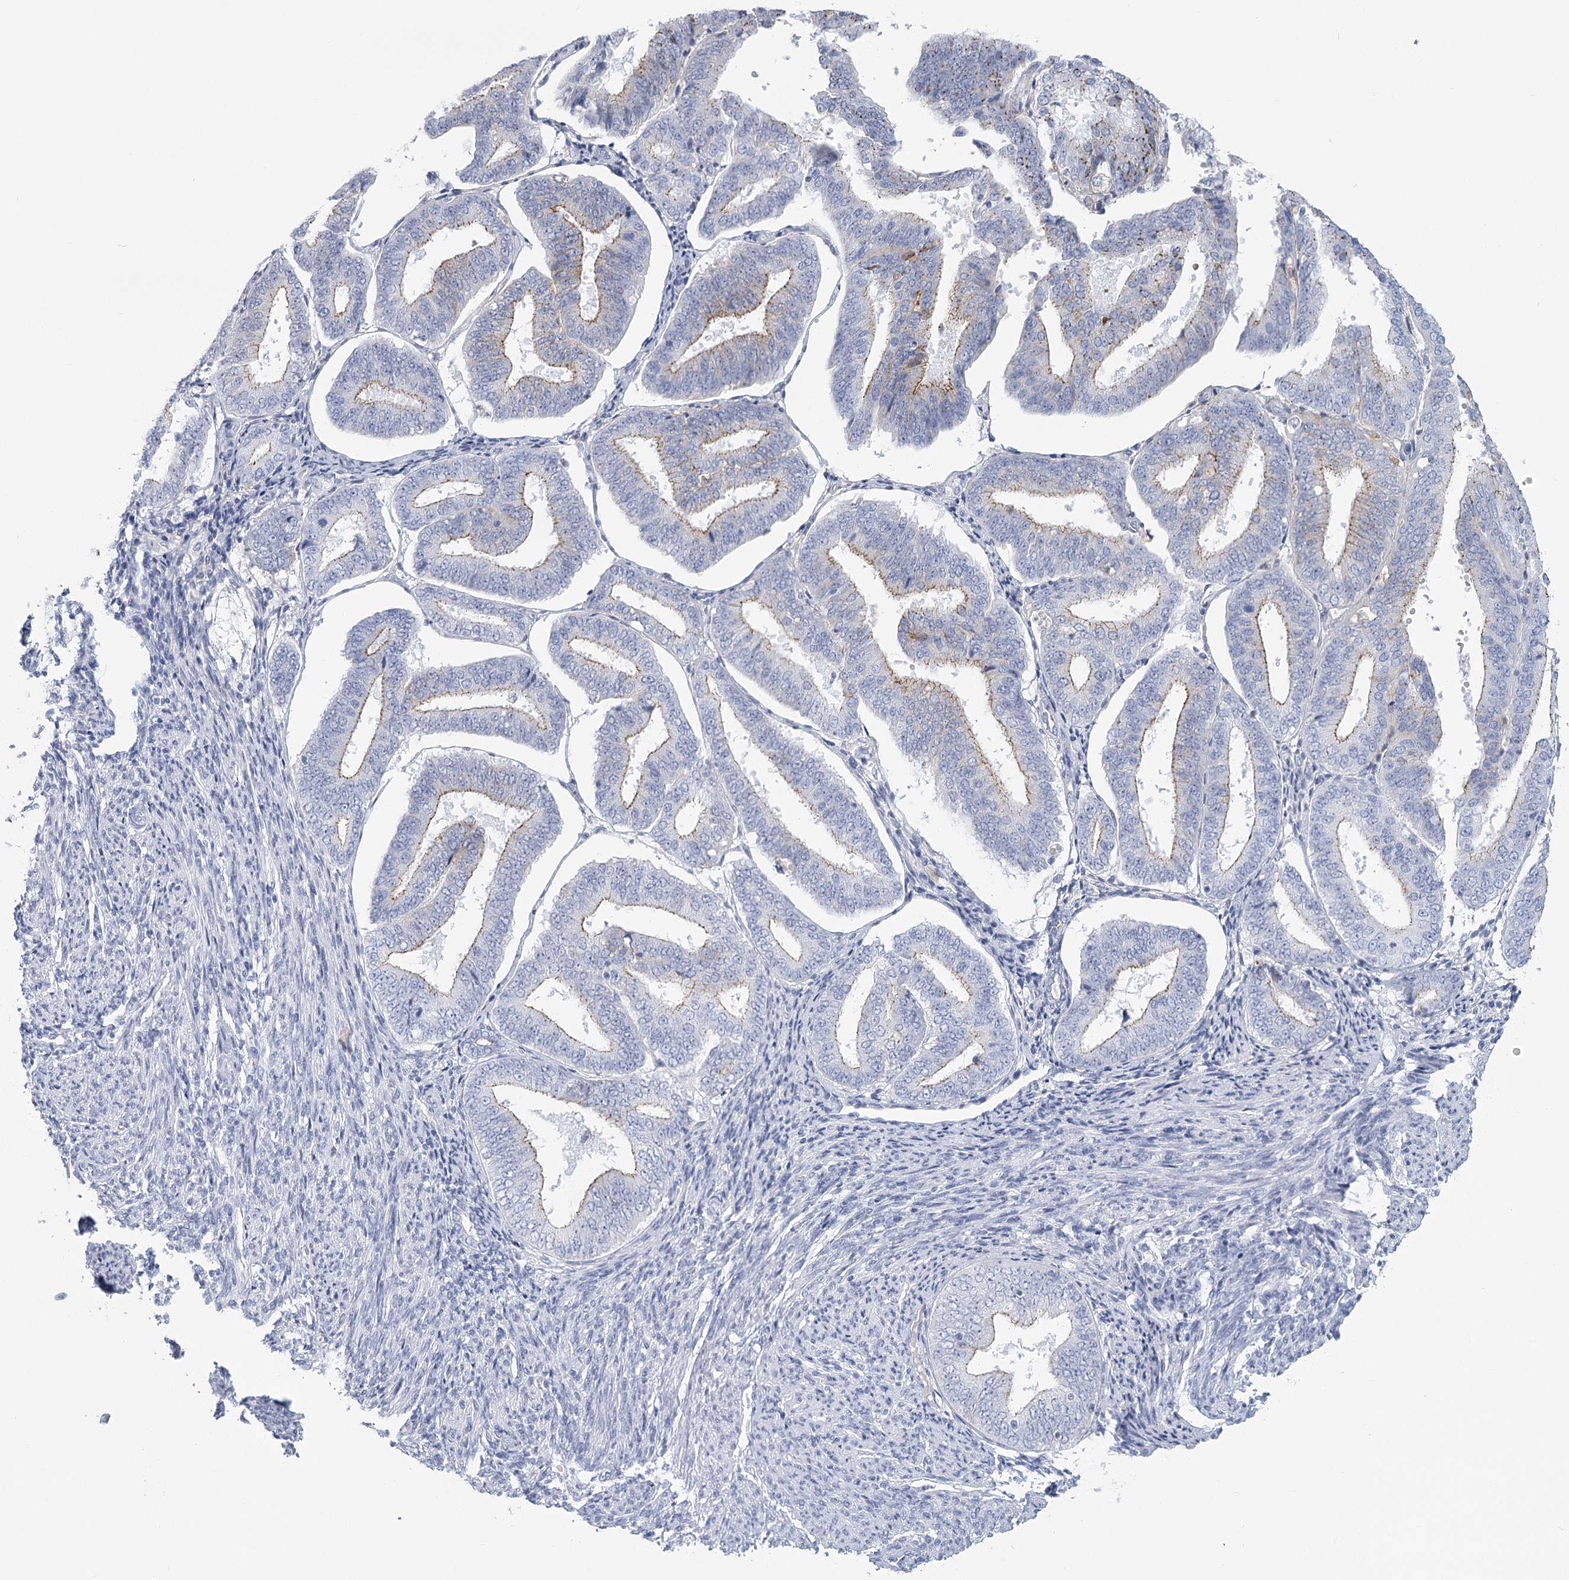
{"staining": {"intensity": "moderate", "quantity": "<25%", "location": "cytoplasmic/membranous"}, "tissue": "endometrial cancer", "cell_type": "Tumor cells", "image_type": "cancer", "snomed": [{"axis": "morphology", "description": "Adenocarcinoma, NOS"}, {"axis": "topography", "description": "Endometrium"}], "caption": "Adenocarcinoma (endometrial) stained for a protein exhibits moderate cytoplasmic/membranous positivity in tumor cells. (DAB IHC, brown staining for protein, blue staining for nuclei).", "gene": "WNT8B", "patient": {"sex": "female", "age": 63}}